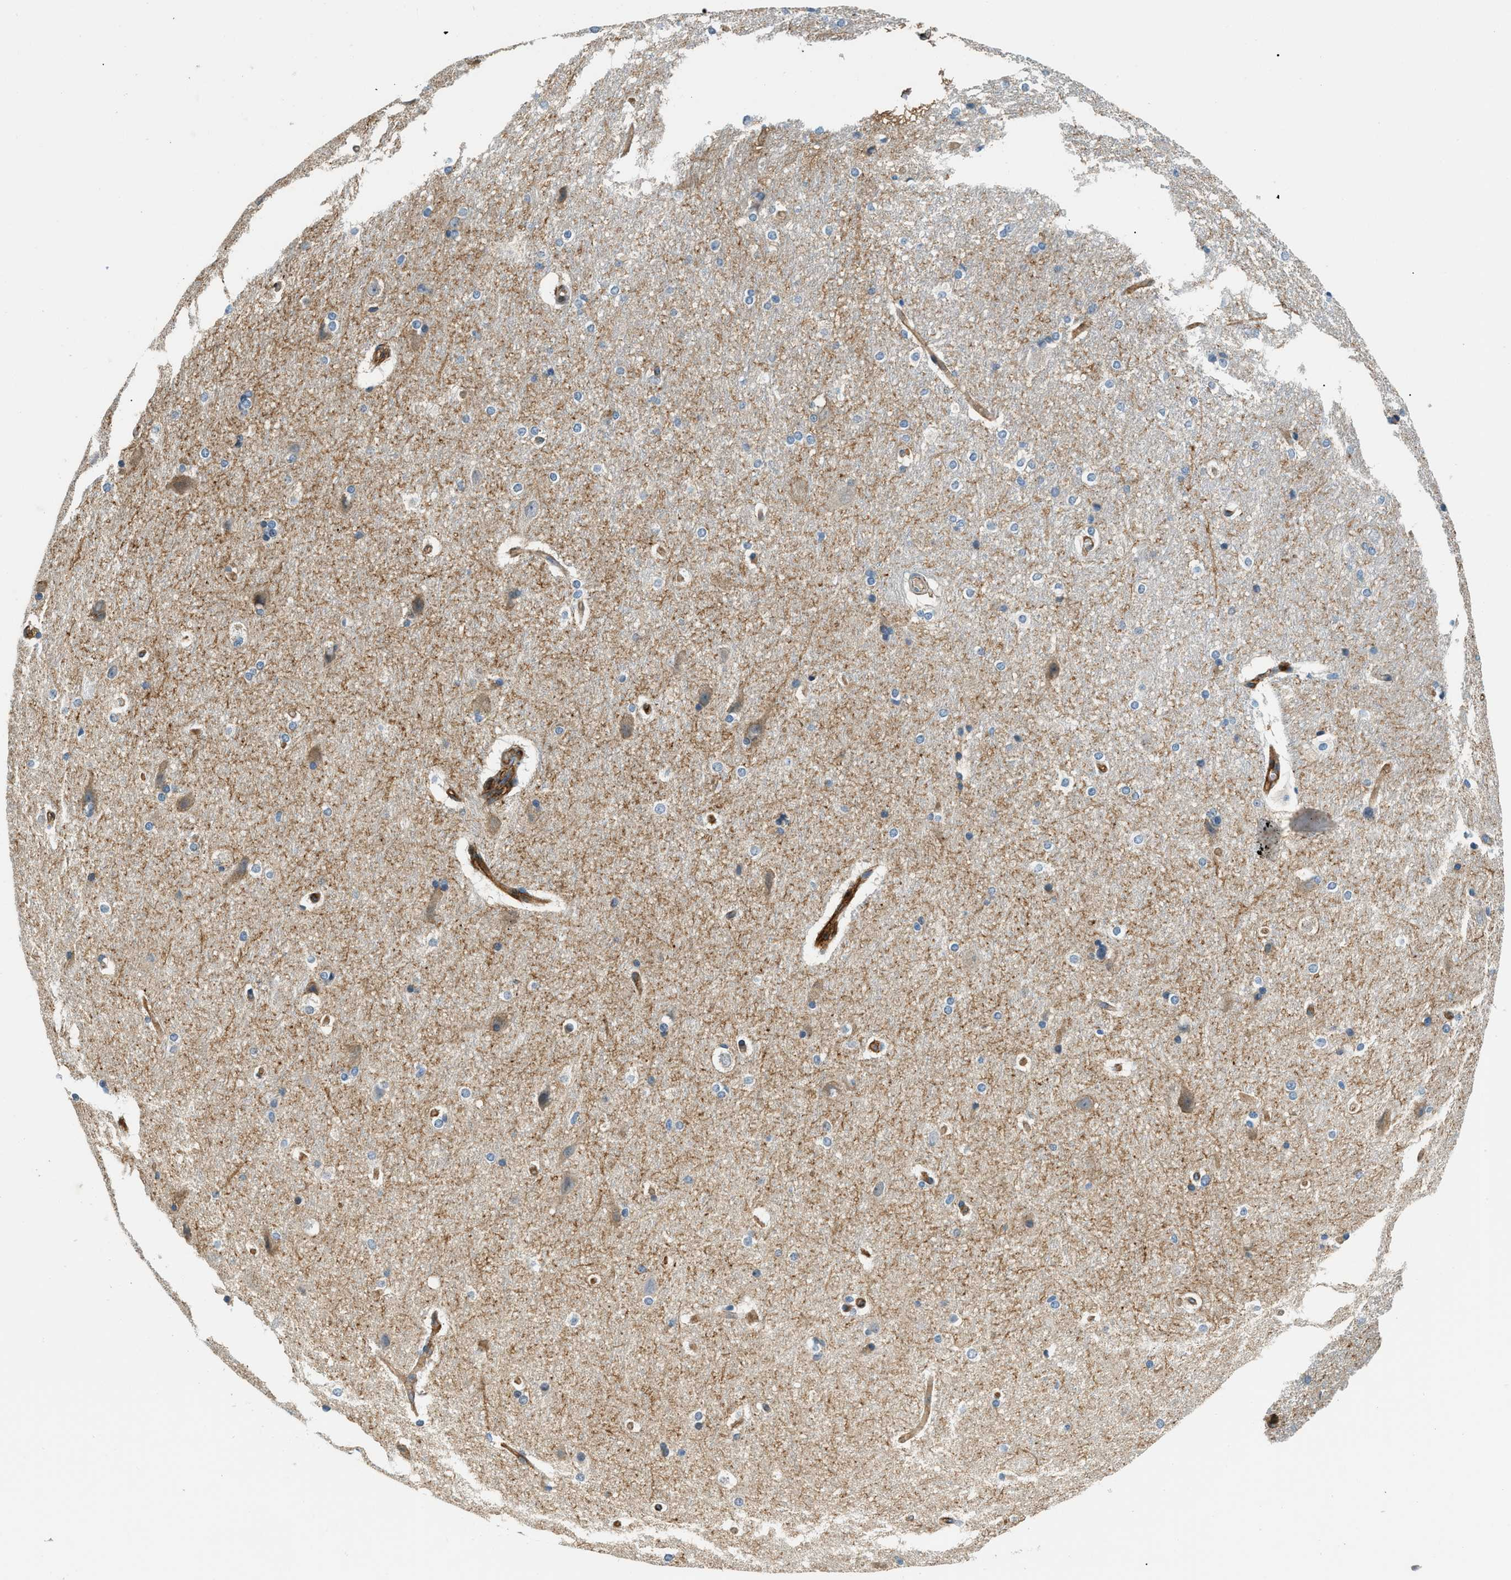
{"staining": {"intensity": "weak", "quantity": "<25%", "location": "cytoplasmic/membranous"}, "tissue": "hippocampus", "cell_type": "Glial cells", "image_type": "normal", "snomed": [{"axis": "morphology", "description": "Normal tissue, NOS"}, {"axis": "topography", "description": "Hippocampus"}], "caption": "Glial cells are negative for brown protein staining in normal hippocampus. (Stains: DAB immunohistochemistry (IHC) with hematoxylin counter stain, Microscopy: brightfield microscopy at high magnification).", "gene": "ZNF367", "patient": {"sex": "female", "age": 19}}